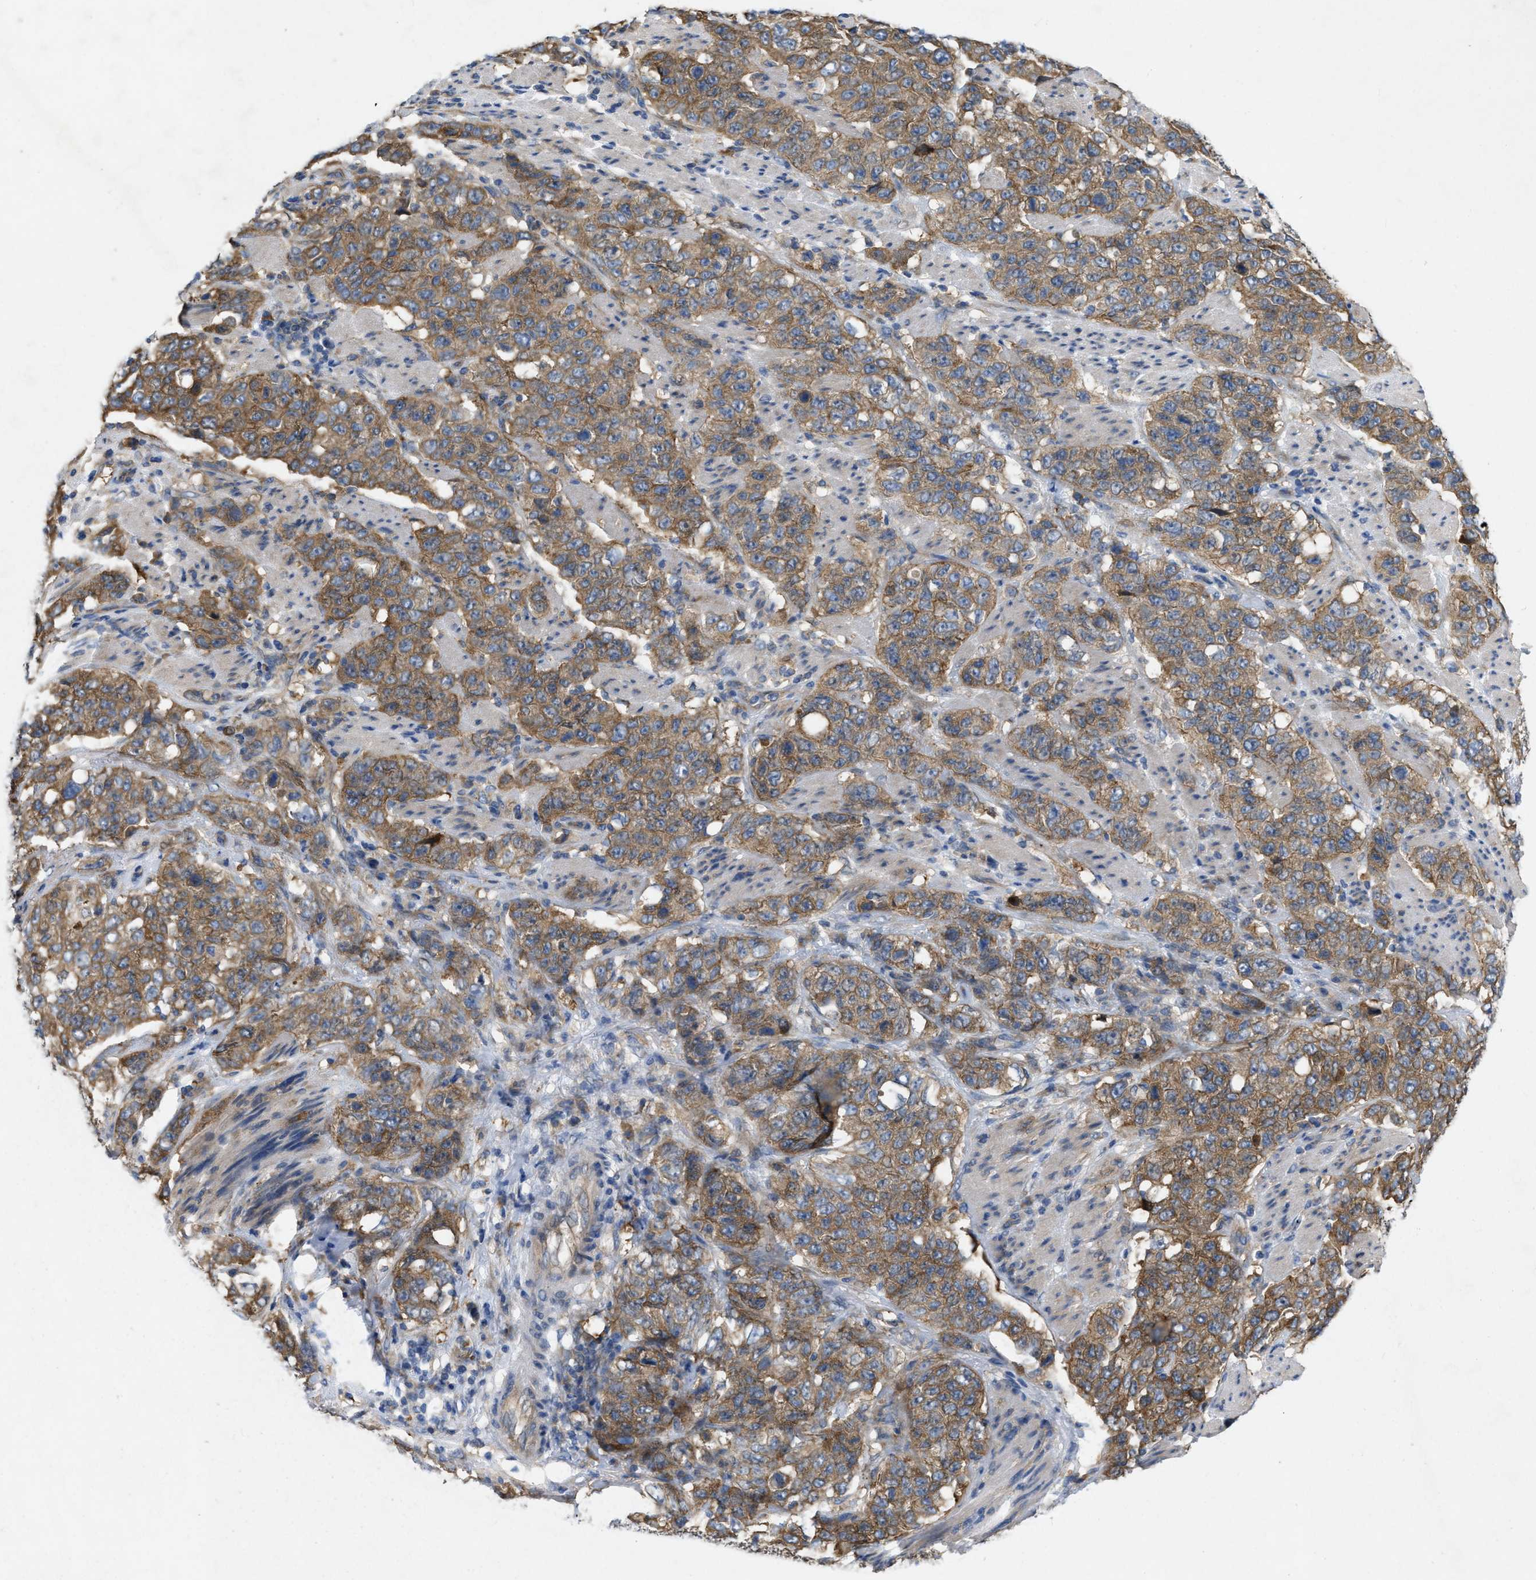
{"staining": {"intensity": "moderate", "quantity": ">75%", "location": "cytoplasmic/membranous"}, "tissue": "stomach cancer", "cell_type": "Tumor cells", "image_type": "cancer", "snomed": [{"axis": "morphology", "description": "Adenocarcinoma, NOS"}, {"axis": "topography", "description": "Stomach"}], "caption": "Immunohistochemical staining of stomach cancer exhibits moderate cytoplasmic/membranous protein staining in approximately >75% of tumor cells.", "gene": "TMEM131", "patient": {"sex": "male", "age": 48}}